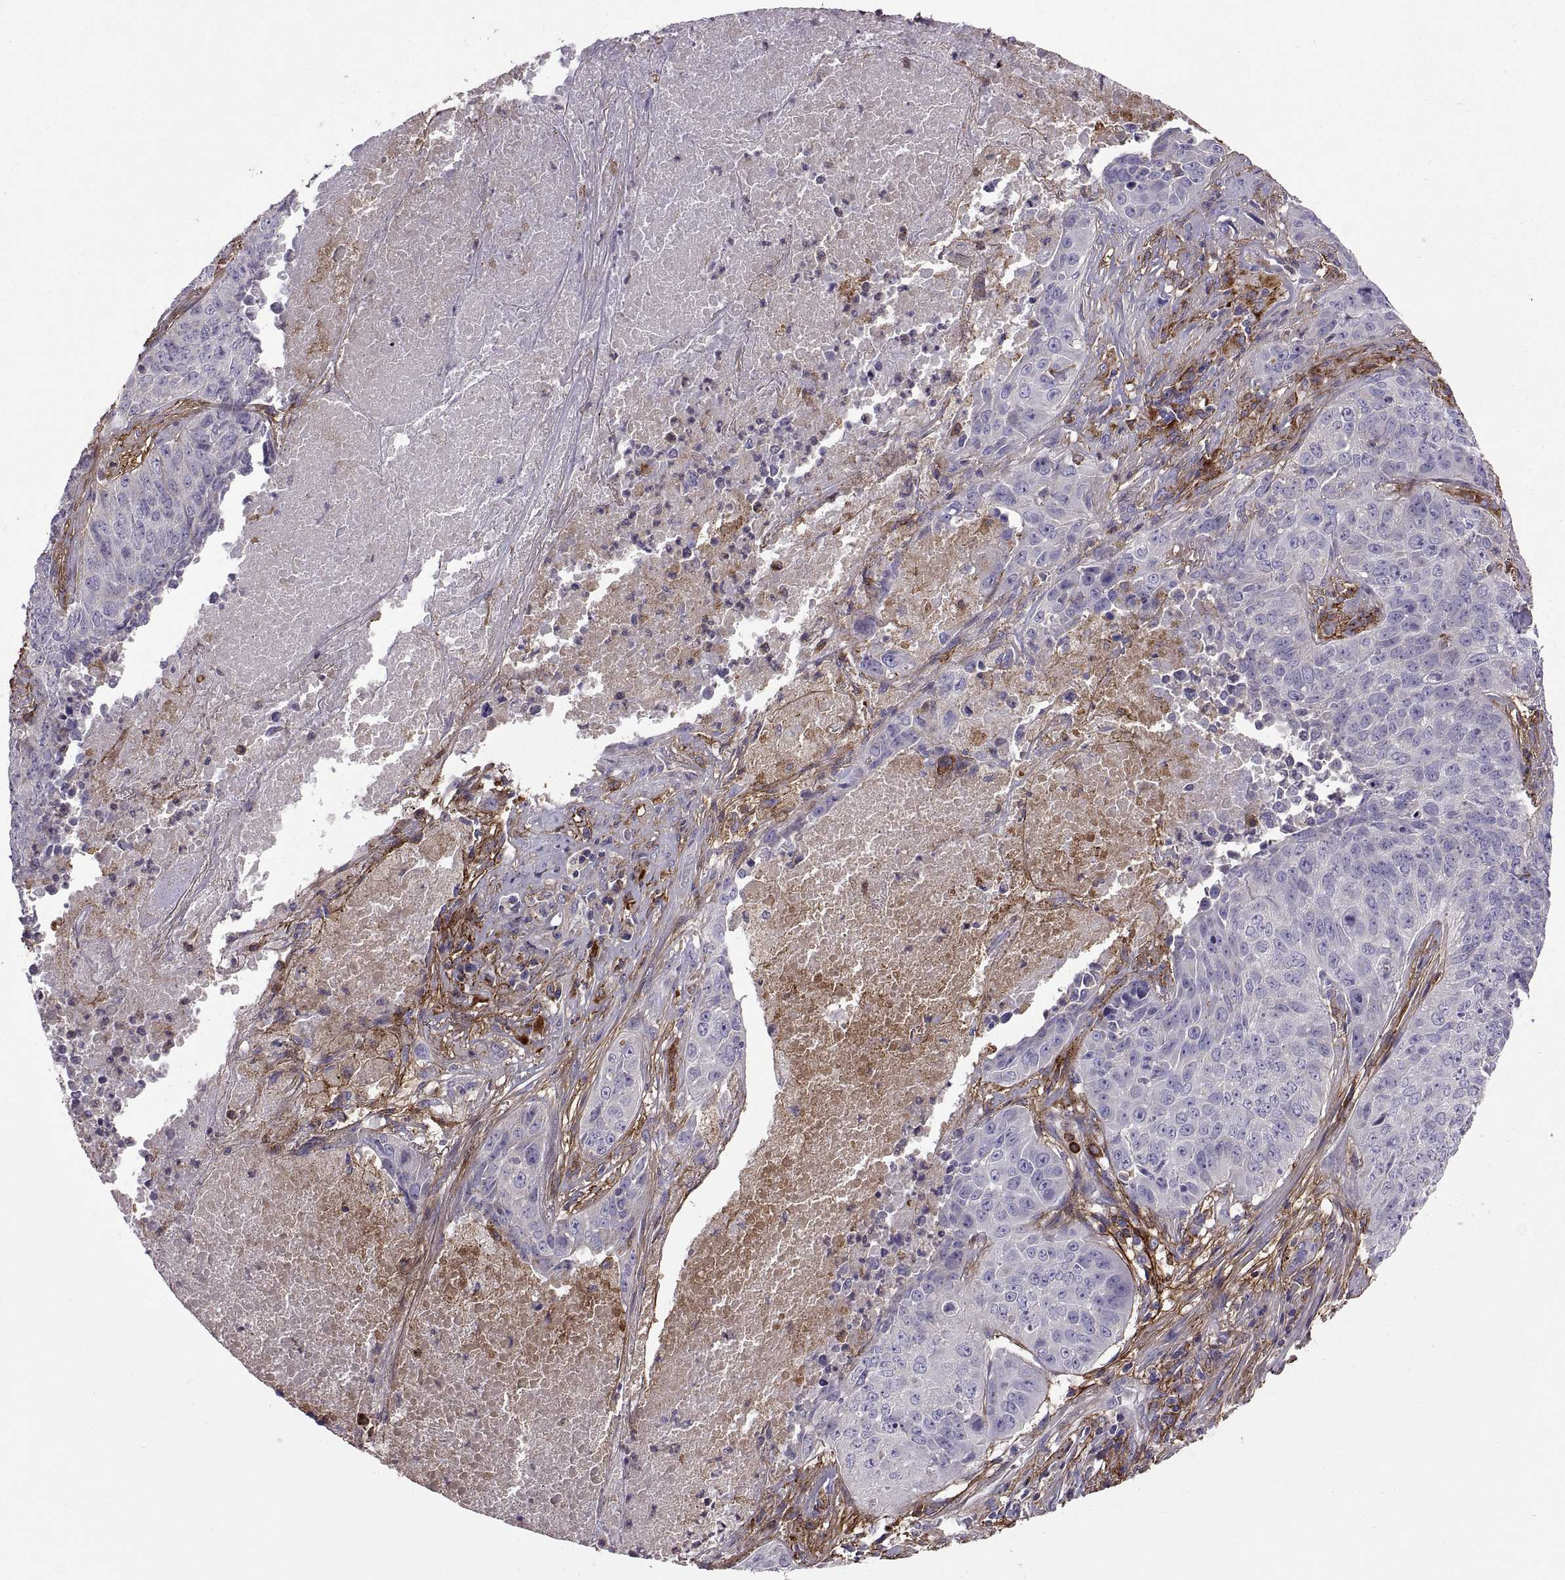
{"staining": {"intensity": "negative", "quantity": "none", "location": "none"}, "tissue": "lung cancer", "cell_type": "Tumor cells", "image_type": "cancer", "snomed": [{"axis": "morphology", "description": "Normal tissue, NOS"}, {"axis": "morphology", "description": "Squamous cell carcinoma, NOS"}, {"axis": "topography", "description": "Bronchus"}, {"axis": "topography", "description": "Lung"}], "caption": "High power microscopy micrograph of an immunohistochemistry (IHC) micrograph of squamous cell carcinoma (lung), revealing no significant staining in tumor cells.", "gene": "EMILIN2", "patient": {"sex": "male", "age": 64}}